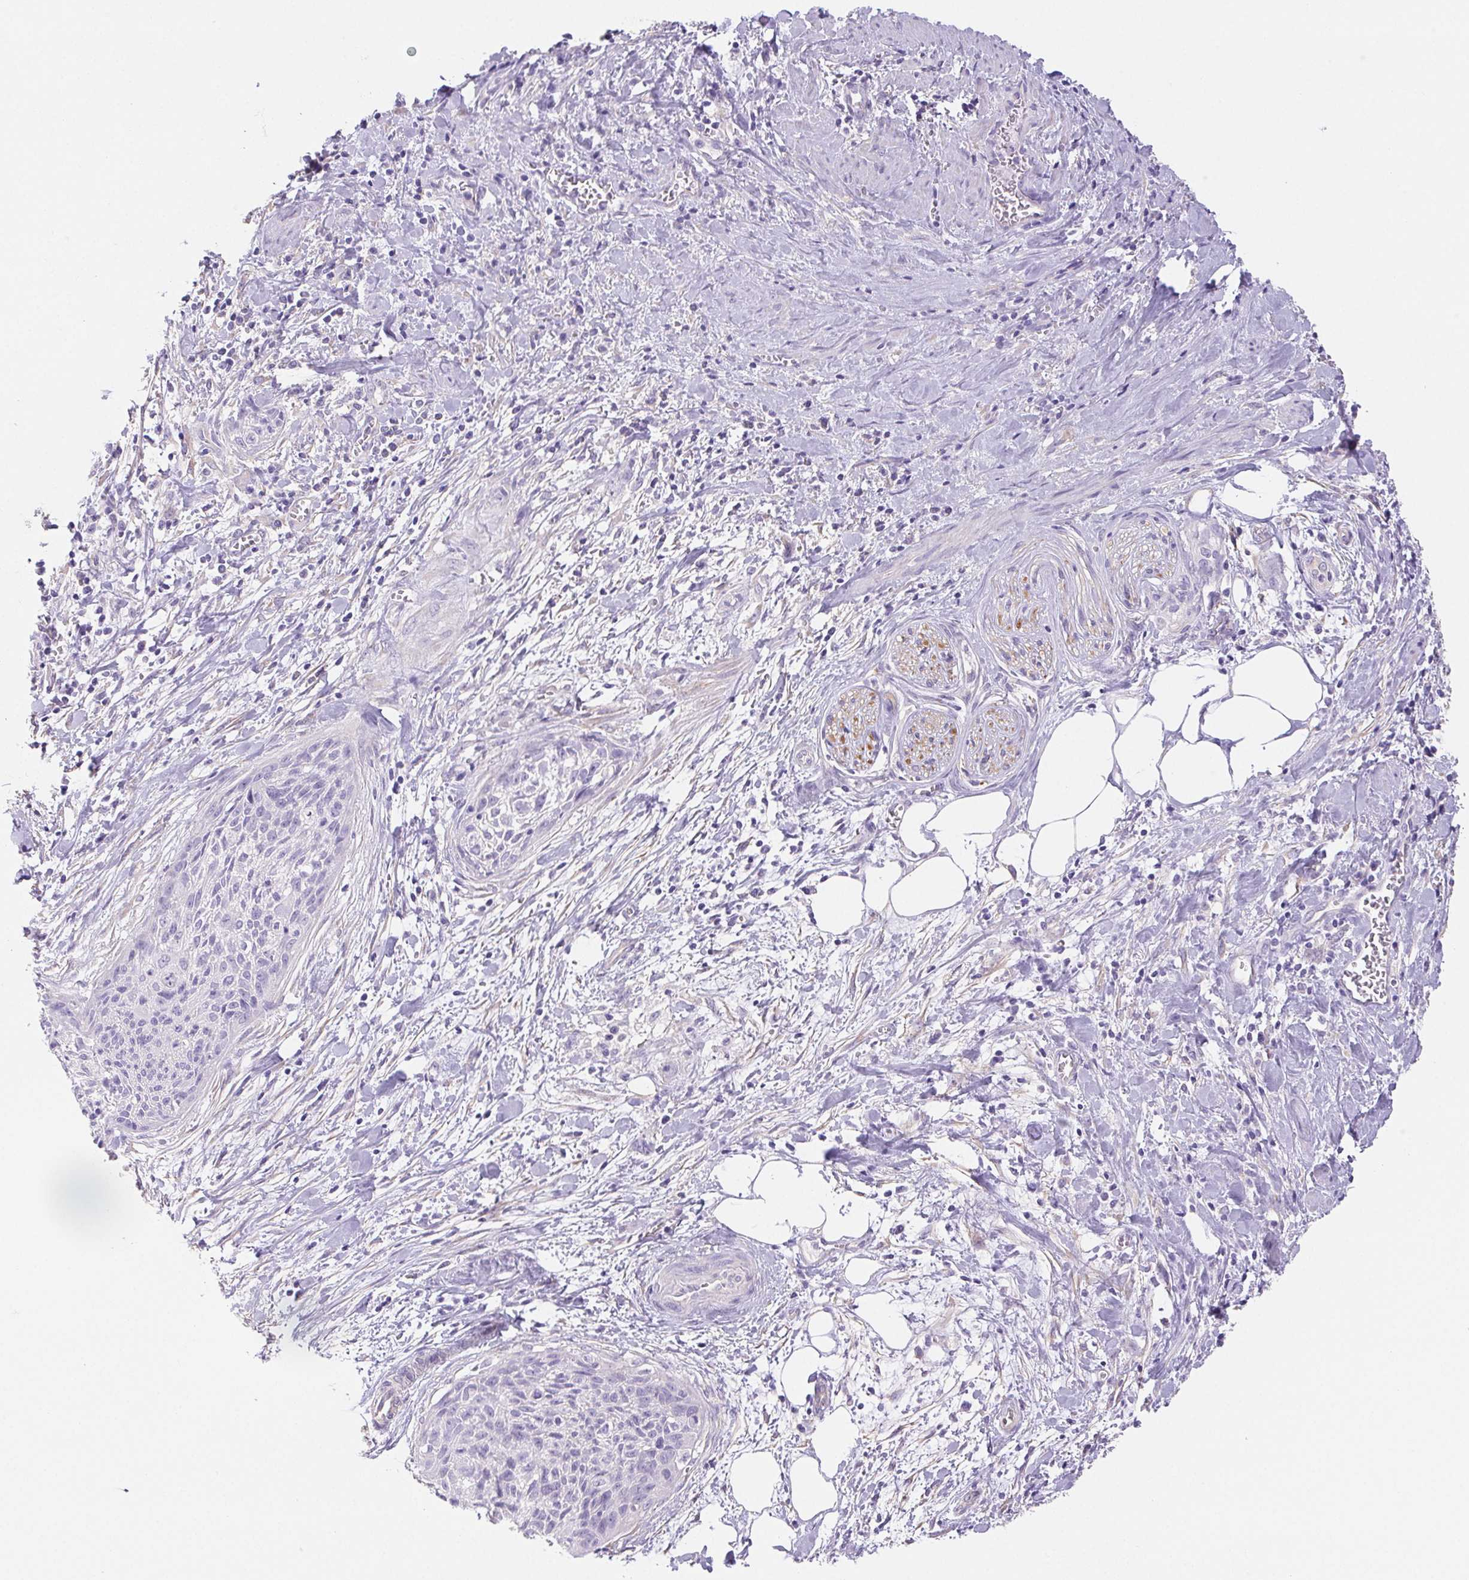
{"staining": {"intensity": "negative", "quantity": "none", "location": "none"}, "tissue": "cervical cancer", "cell_type": "Tumor cells", "image_type": "cancer", "snomed": [{"axis": "morphology", "description": "Squamous cell carcinoma, NOS"}, {"axis": "topography", "description": "Cervix"}], "caption": "The histopathology image reveals no staining of tumor cells in cervical squamous cell carcinoma. (Stains: DAB immunohistochemistry (IHC) with hematoxylin counter stain, Microscopy: brightfield microscopy at high magnification).", "gene": "PNLIP", "patient": {"sex": "female", "age": 55}}